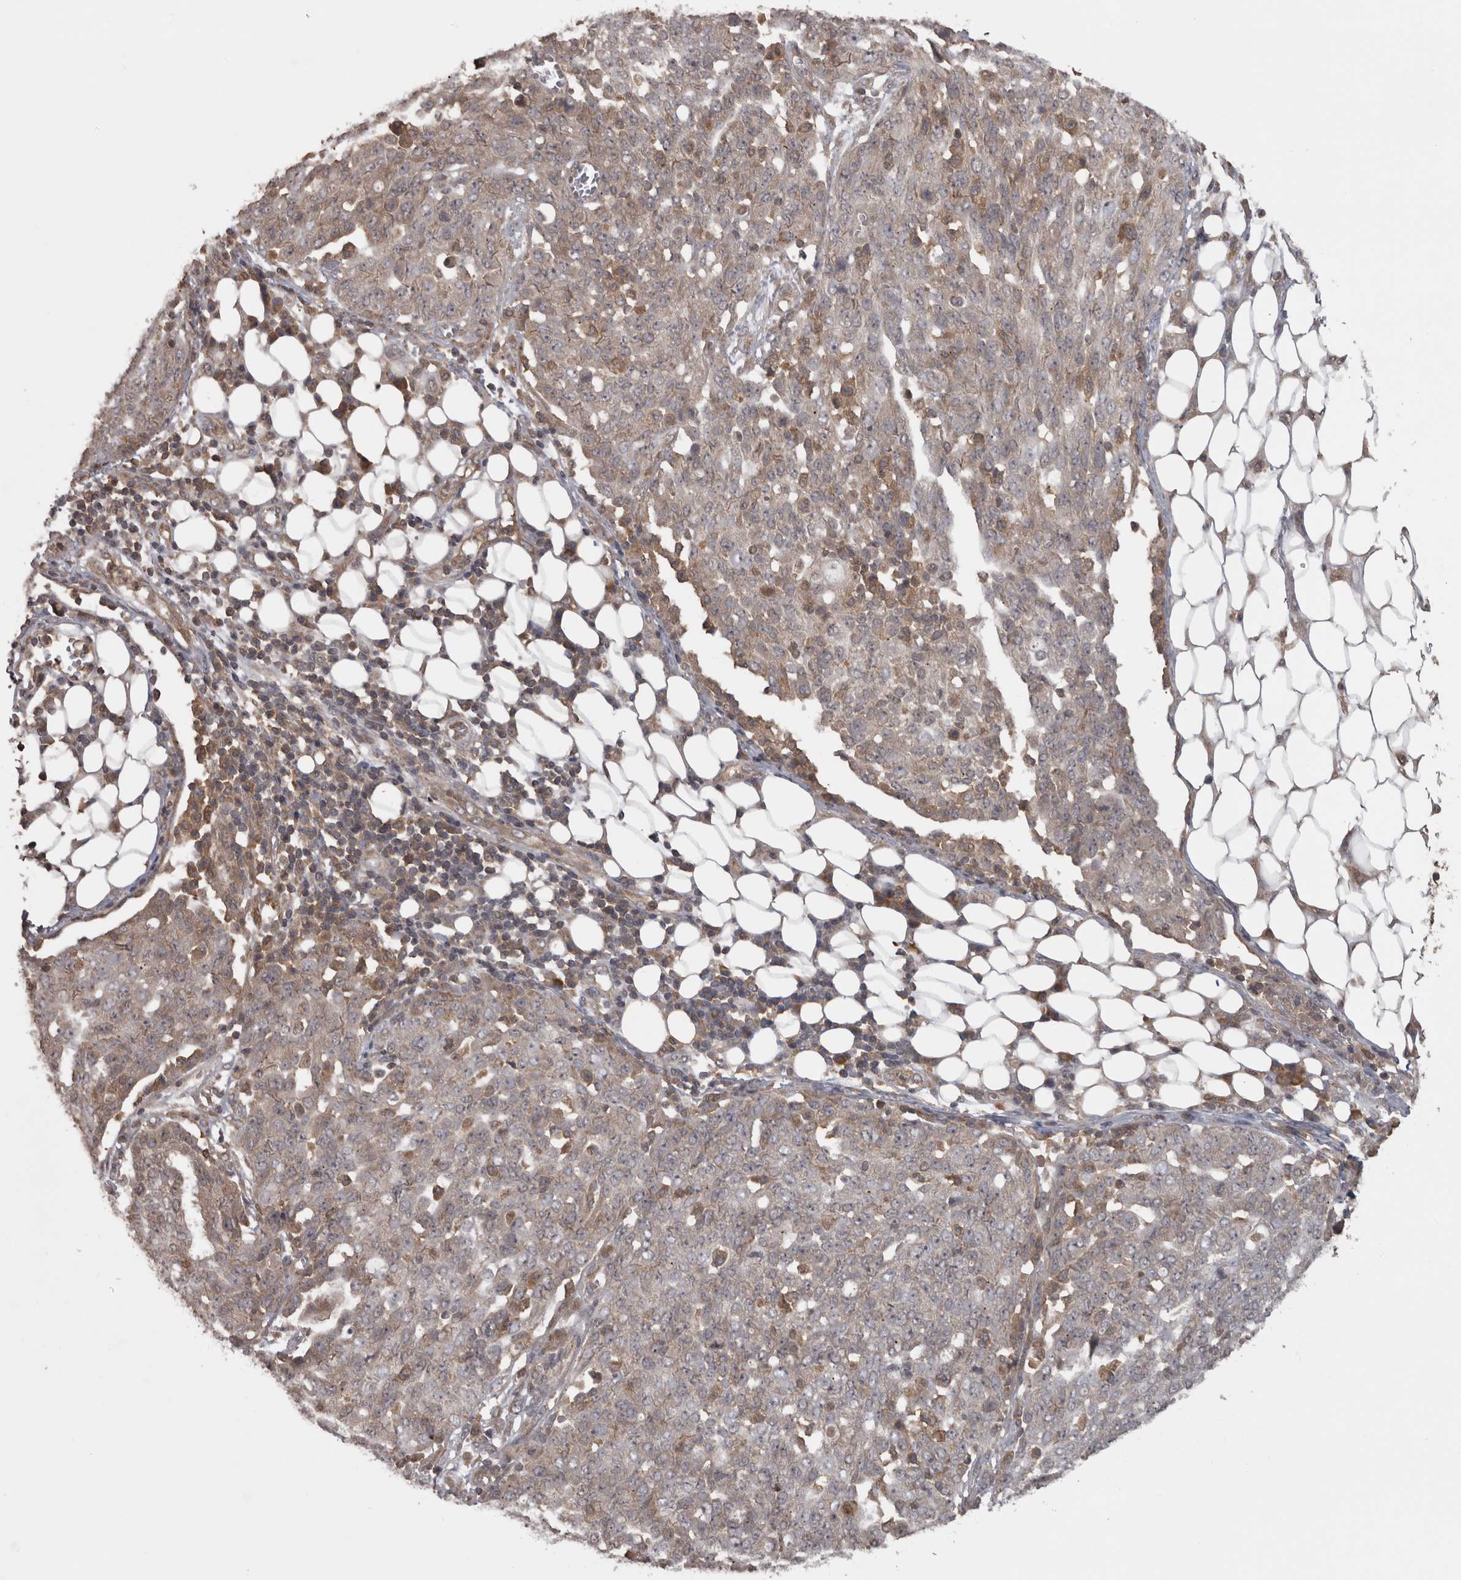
{"staining": {"intensity": "weak", "quantity": "25%-75%", "location": "cytoplasmic/membranous"}, "tissue": "ovarian cancer", "cell_type": "Tumor cells", "image_type": "cancer", "snomed": [{"axis": "morphology", "description": "Cystadenocarcinoma, serous, NOS"}, {"axis": "topography", "description": "Soft tissue"}, {"axis": "topography", "description": "Ovary"}], "caption": "Serous cystadenocarcinoma (ovarian) was stained to show a protein in brown. There is low levels of weak cytoplasmic/membranous expression in approximately 25%-75% of tumor cells.", "gene": "MICU3", "patient": {"sex": "female", "age": 57}}